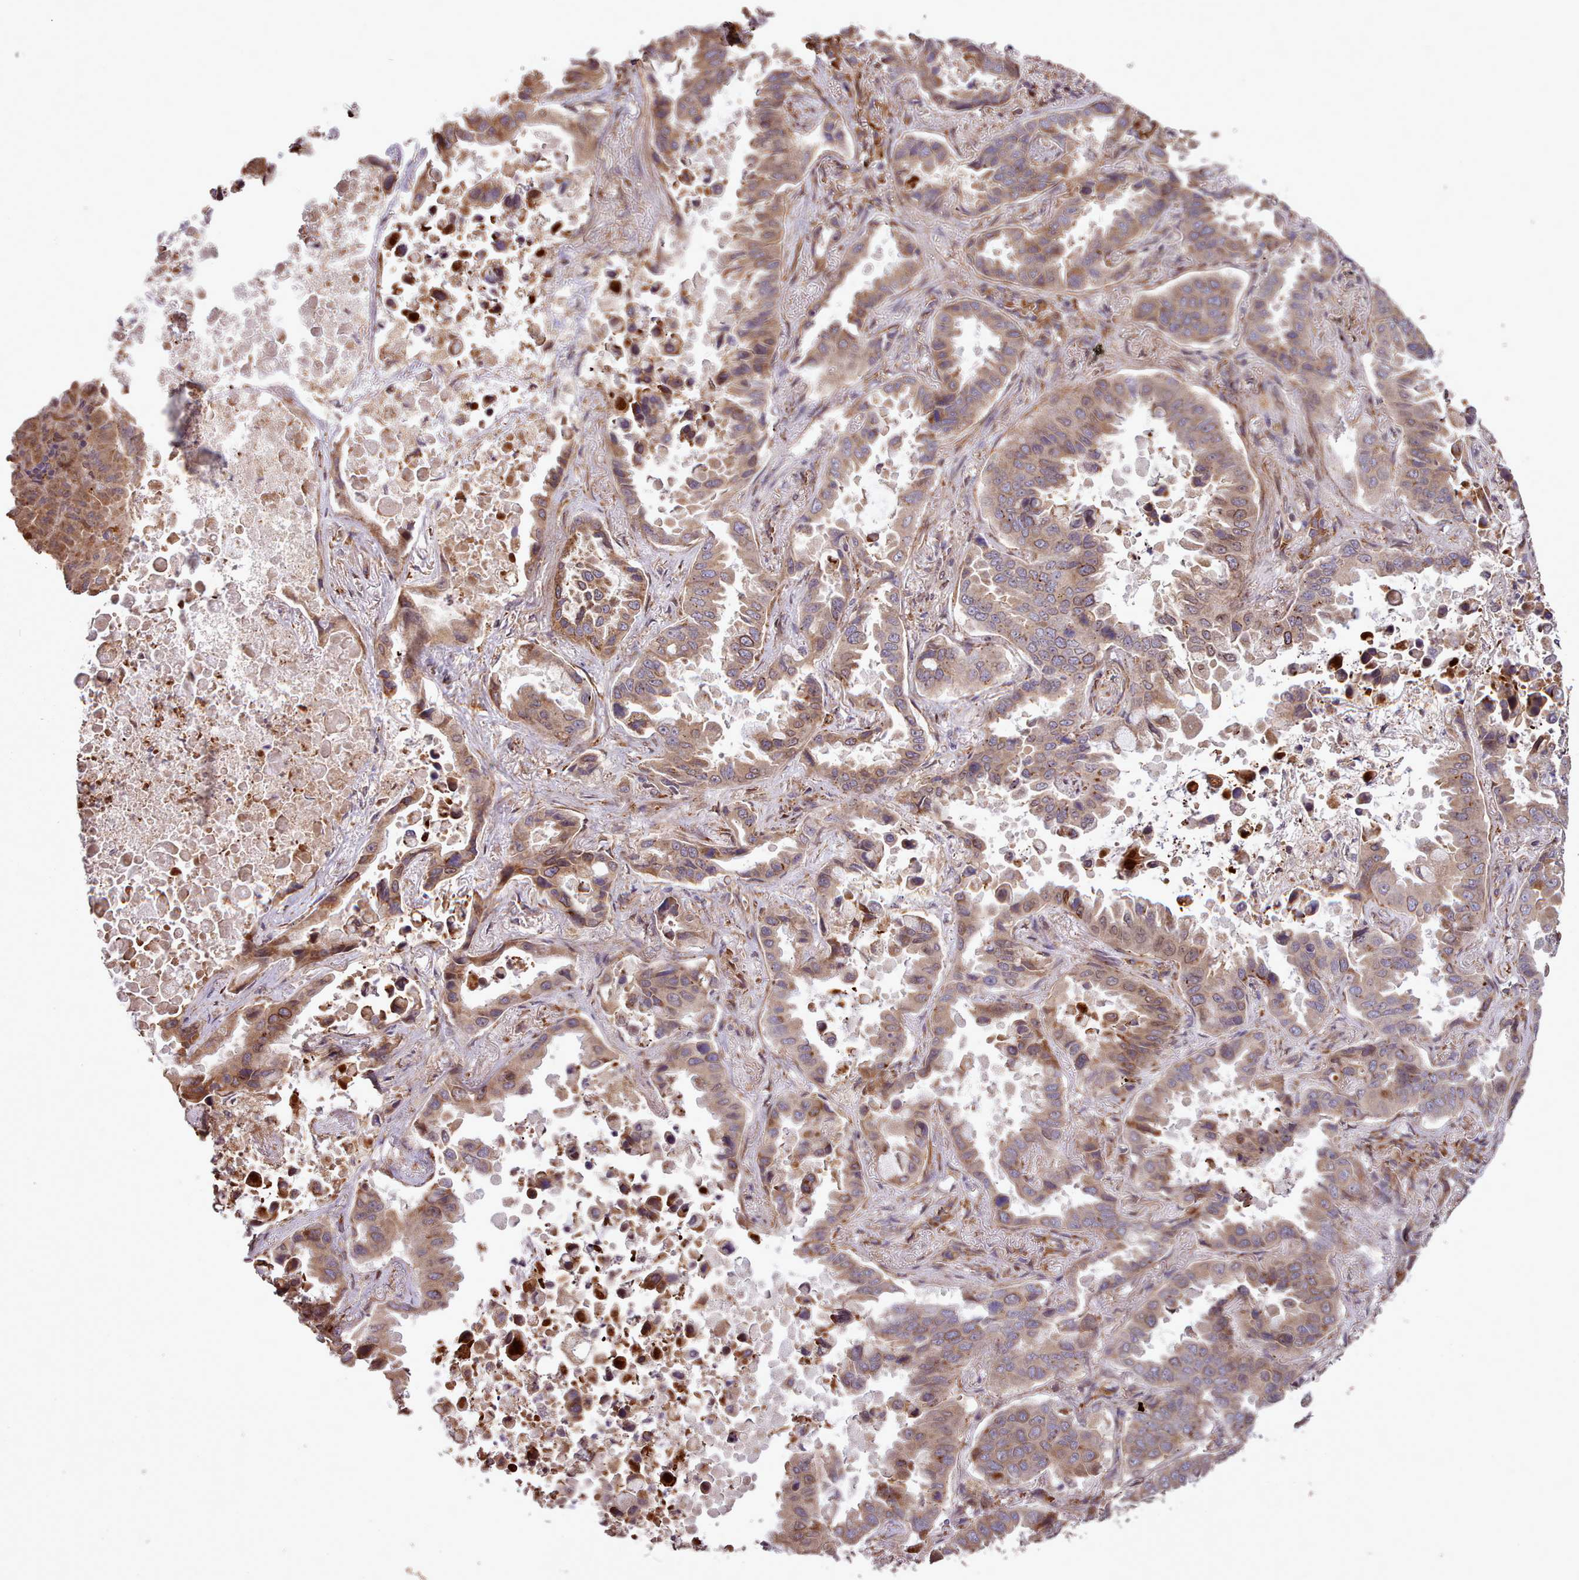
{"staining": {"intensity": "moderate", "quantity": ">75%", "location": "cytoplasmic/membranous,nuclear"}, "tissue": "lung cancer", "cell_type": "Tumor cells", "image_type": "cancer", "snomed": [{"axis": "morphology", "description": "Adenocarcinoma, NOS"}, {"axis": "topography", "description": "Lung"}], "caption": "Brown immunohistochemical staining in human lung cancer displays moderate cytoplasmic/membranous and nuclear expression in approximately >75% of tumor cells.", "gene": "CABP1", "patient": {"sex": "male", "age": 64}}